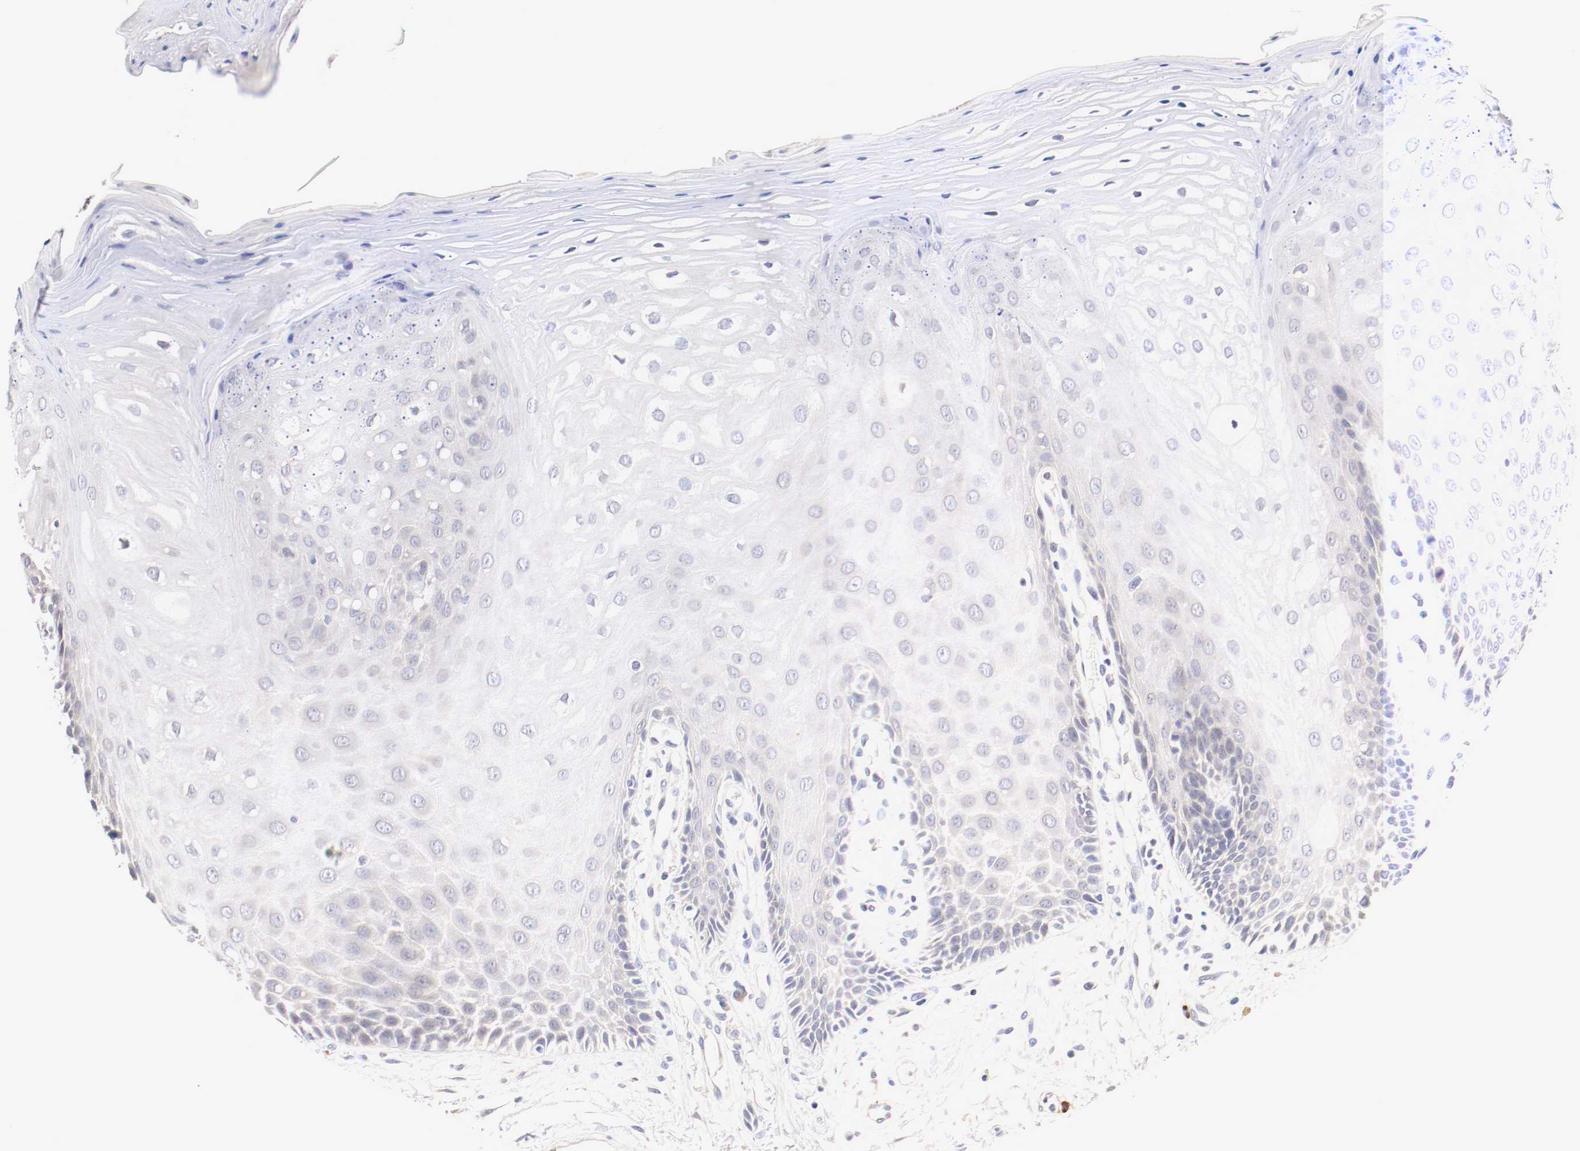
{"staining": {"intensity": "negative", "quantity": "none", "location": "none"}, "tissue": "oral mucosa", "cell_type": "Squamous epithelial cells", "image_type": "normal", "snomed": [{"axis": "morphology", "description": "Normal tissue, NOS"}, {"axis": "morphology", "description": "Squamous cell carcinoma, NOS"}, {"axis": "topography", "description": "Skeletal muscle"}, {"axis": "topography", "description": "Oral tissue"}, {"axis": "topography", "description": "Head-Neck"}], "caption": "A micrograph of human oral mucosa is negative for staining in squamous epithelial cells. Brightfield microscopy of immunohistochemistry (IHC) stained with DAB (3,3'-diaminobenzidine) (brown) and hematoxylin (blue), captured at high magnification.", "gene": "CEBPE", "patient": {"sex": "female", "age": 84}}